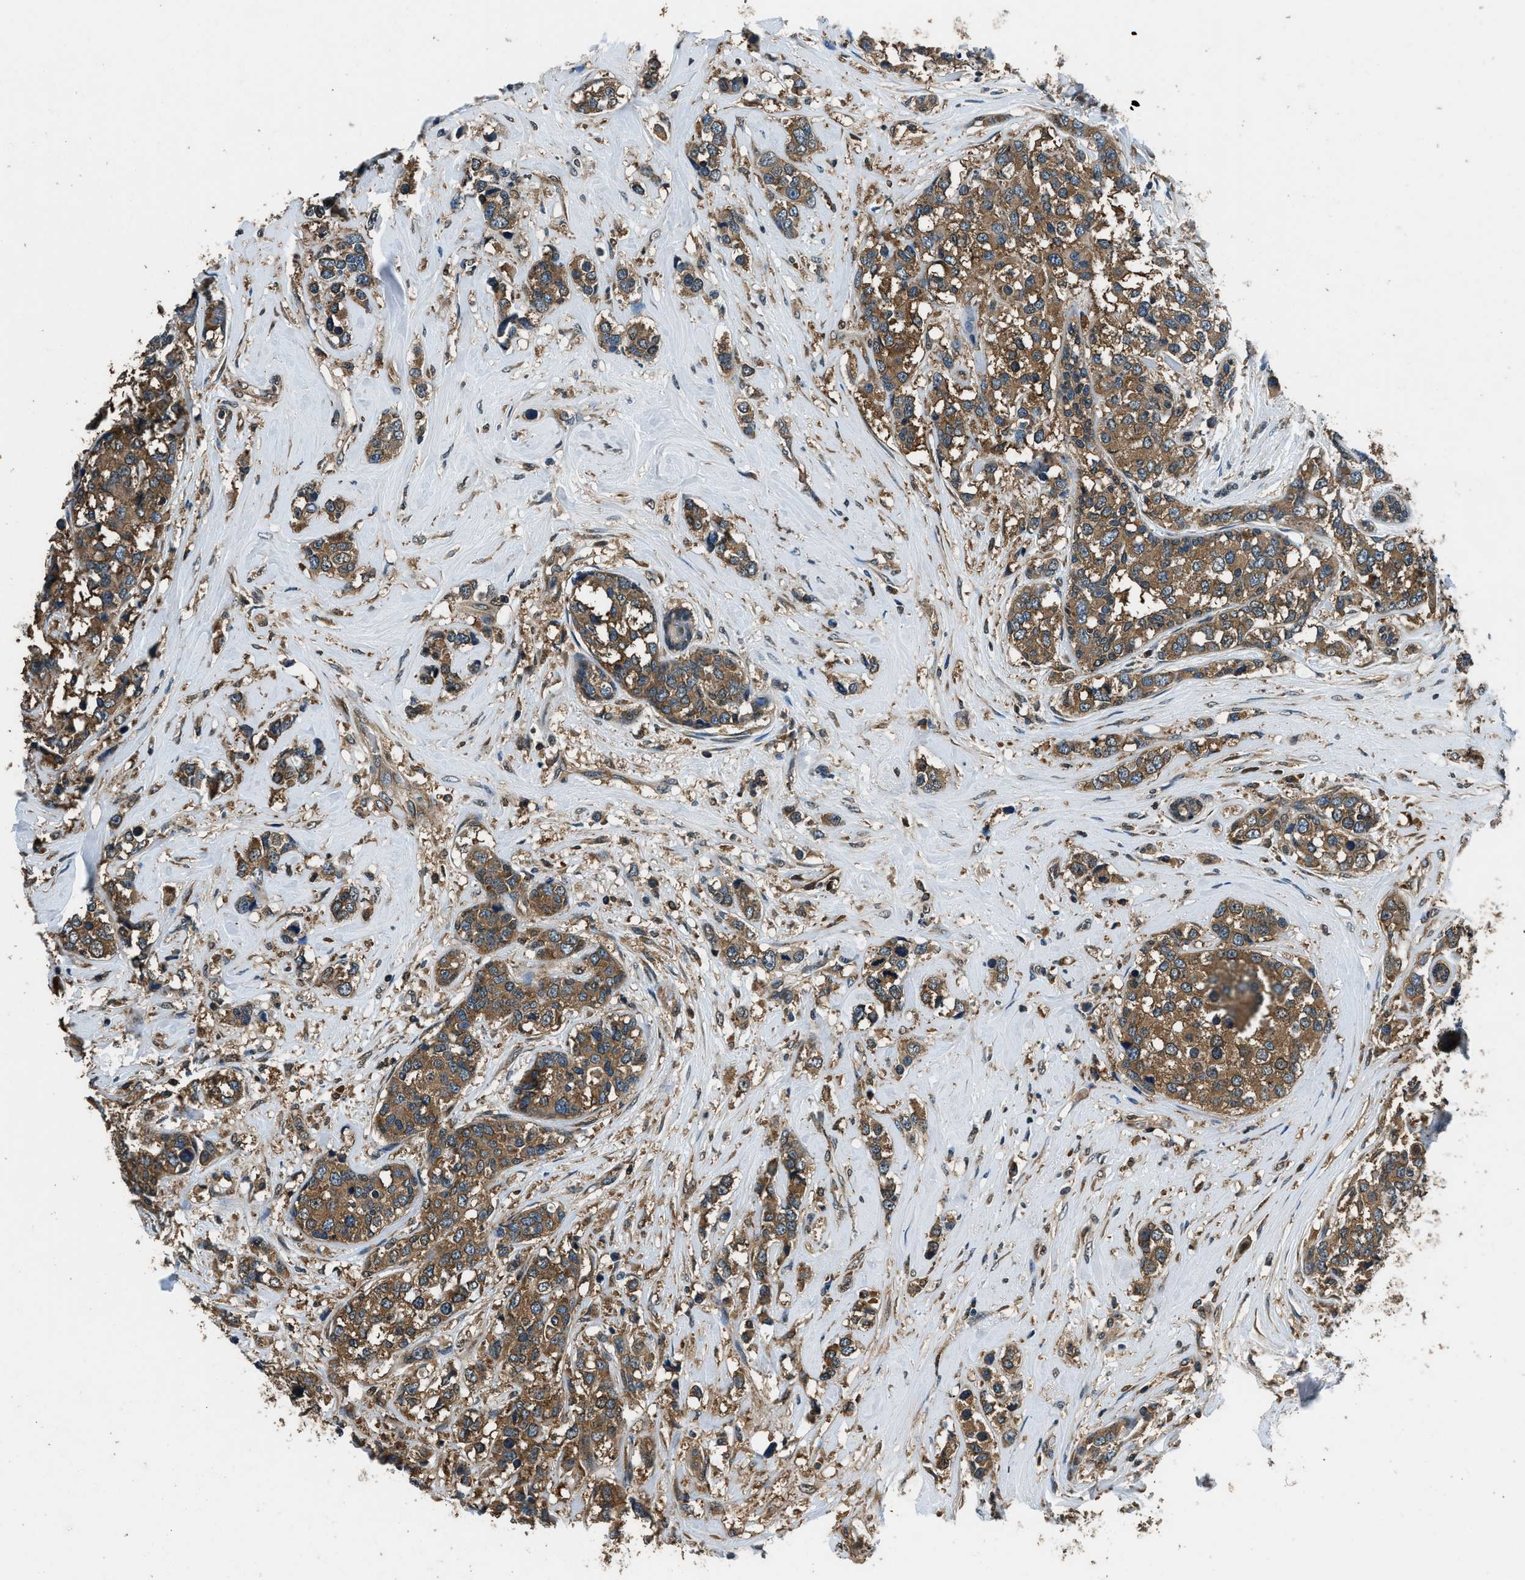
{"staining": {"intensity": "moderate", "quantity": ">75%", "location": "cytoplasmic/membranous"}, "tissue": "breast cancer", "cell_type": "Tumor cells", "image_type": "cancer", "snomed": [{"axis": "morphology", "description": "Lobular carcinoma"}, {"axis": "topography", "description": "Breast"}], "caption": "High-magnification brightfield microscopy of breast lobular carcinoma stained with DAB (brown) and counterstained with hematoxylin (blue). tumor cells exhibit moderate cytoplasmic/membranous staining is seen in about>75% of cells.", "gene": "ARFGAP2", "patient": {"sex": "female", "age": 59}}